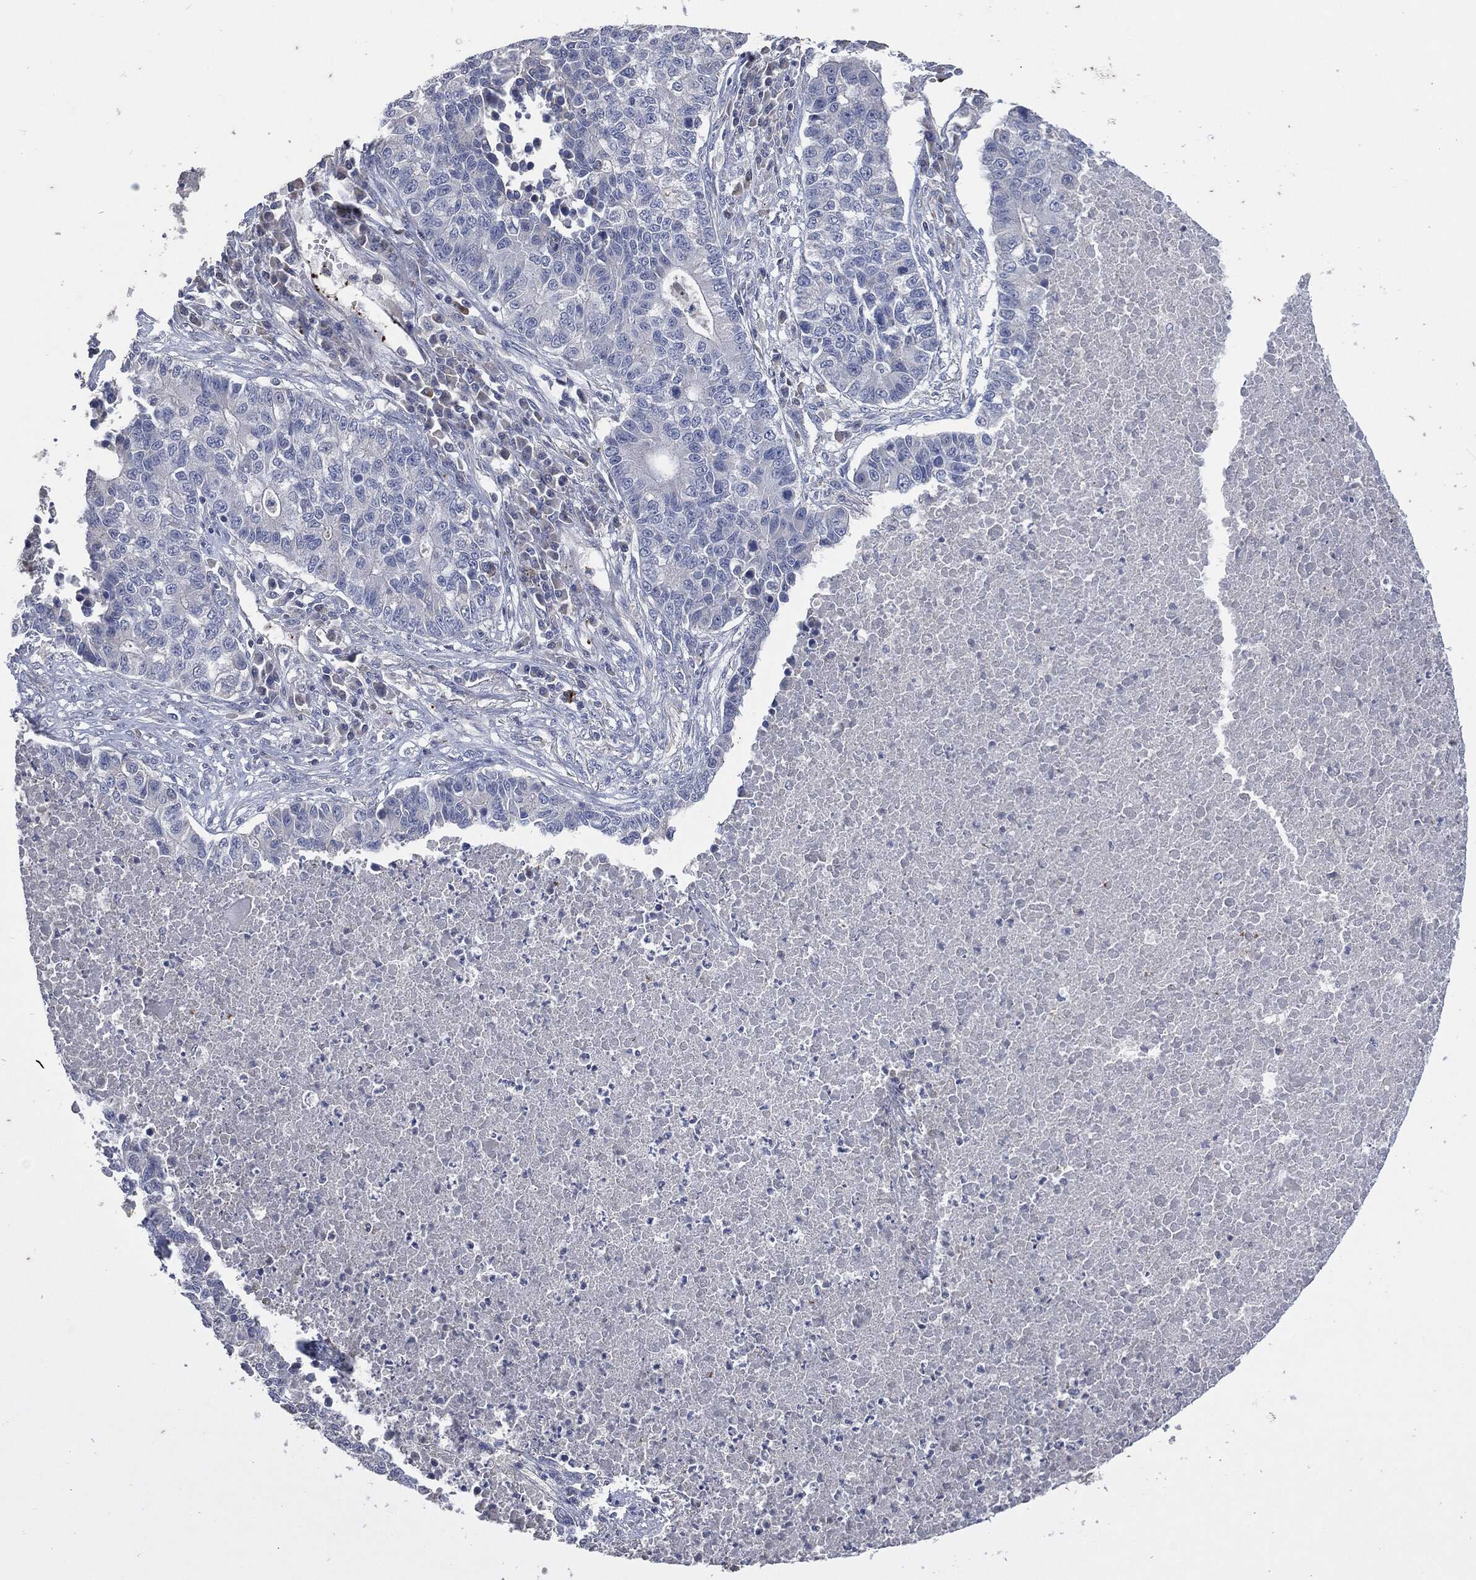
{"staining": {"intensity": "negative", "quantity": "none", "location": "none"}, "tissue": "lung cancer", "cell_type": "Tumor cells", "image_type": "cancer", "snomed": [{"axis": "morphology", "description": "Adenocarcinoma, NOS"}, {"axis": "topography", "description": "Lung"}], "caption": "IHC micrograph of human adenocarcinoma (lung) stained for a protein (brown), which exhibits no staining in tumor cells. (DAB IHC, high magnification).", "gene": "CD33", "patient": {"sex": "male", "age": 57}}